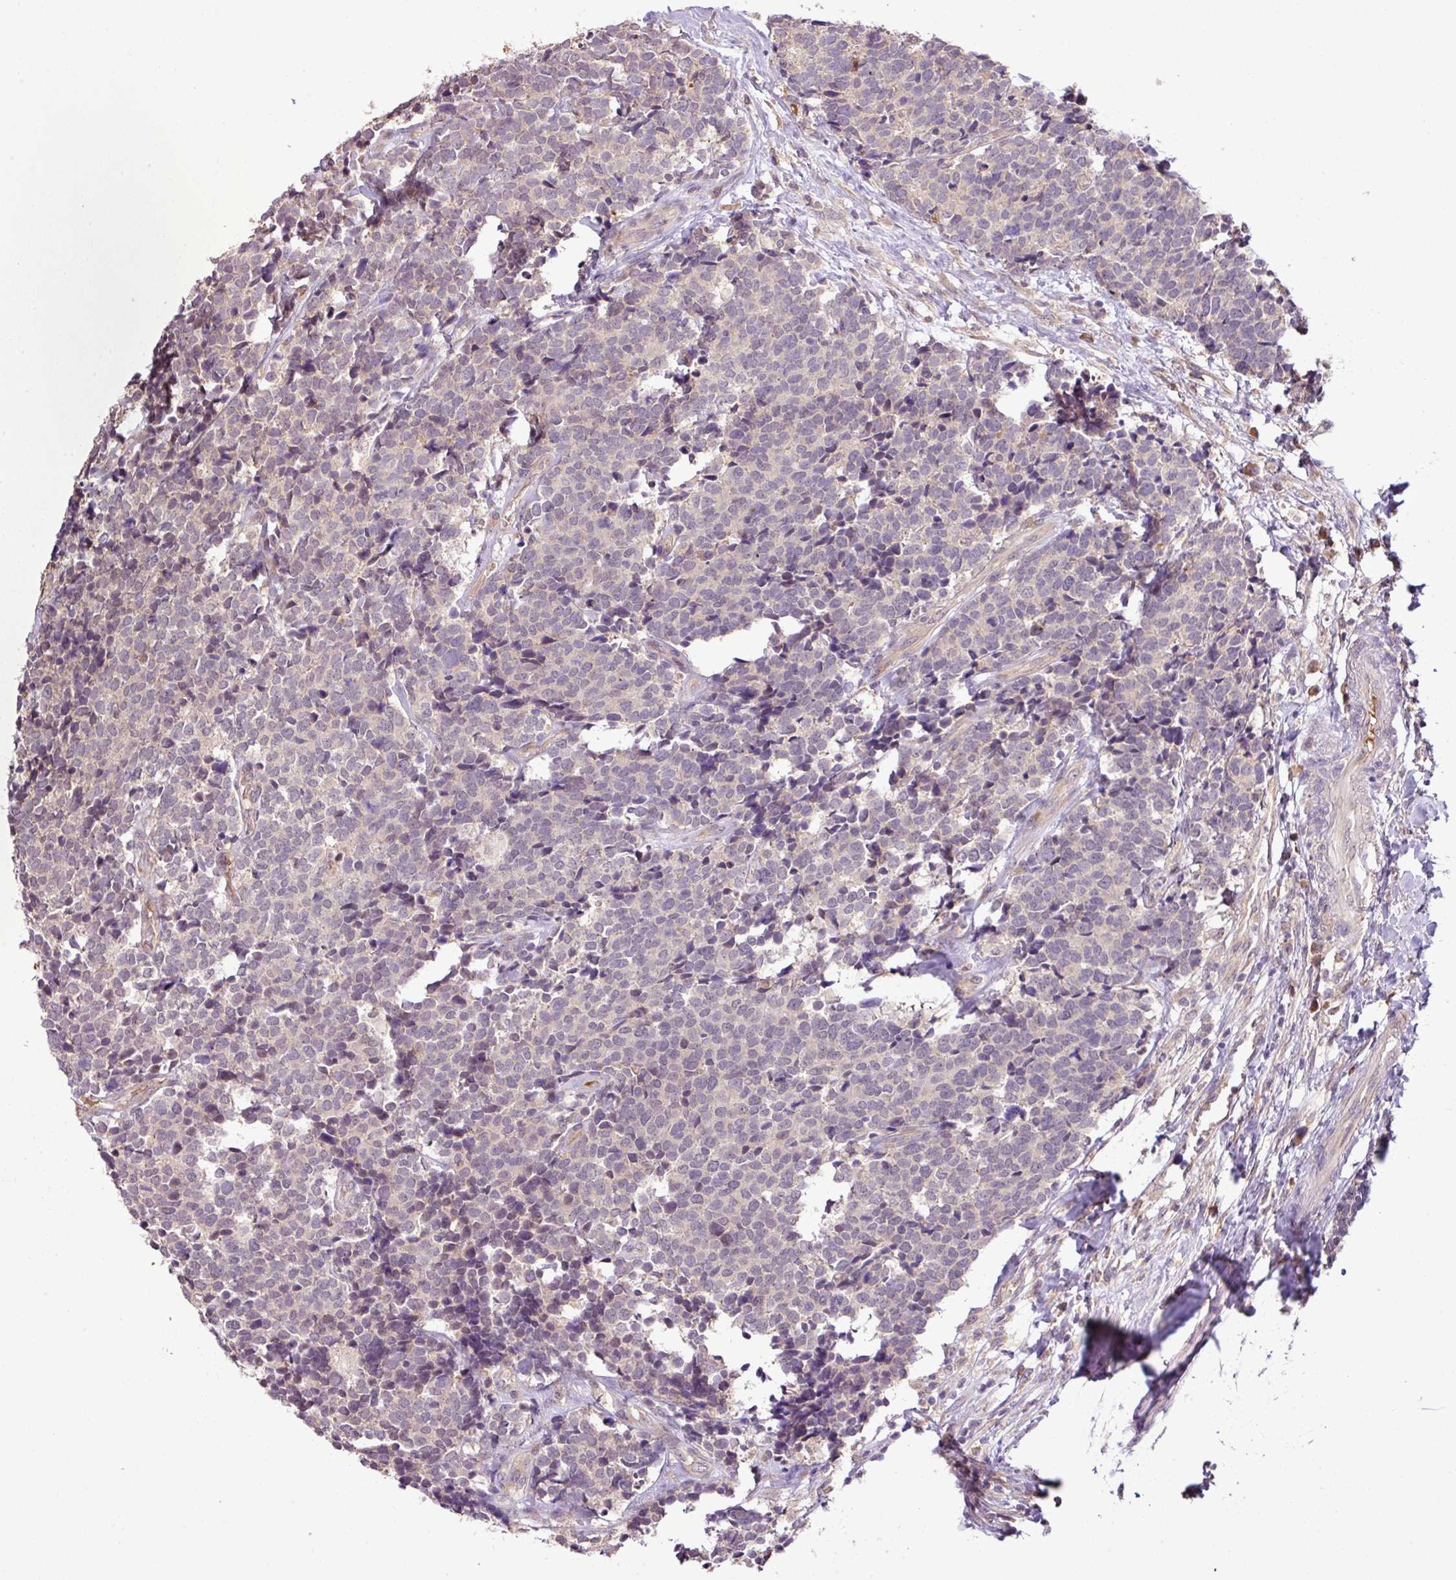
{"staining": {"intensity": "negative", "quantity": "none", "location": "none"}, "tissue": "carcinoid", "cell_type": "Tumor cells", "image_type": "cancer", "snomed": [{"axis": "morphology", "description": "Carcinoid, malignant, NOS"}, {"axis": "topography", "description": "Skin"}], "caption": "There is no significant staining in tumor cells of carcinoid.", "gene": "DNAAF4", "patient": {"sex": "female", "age": 79}}